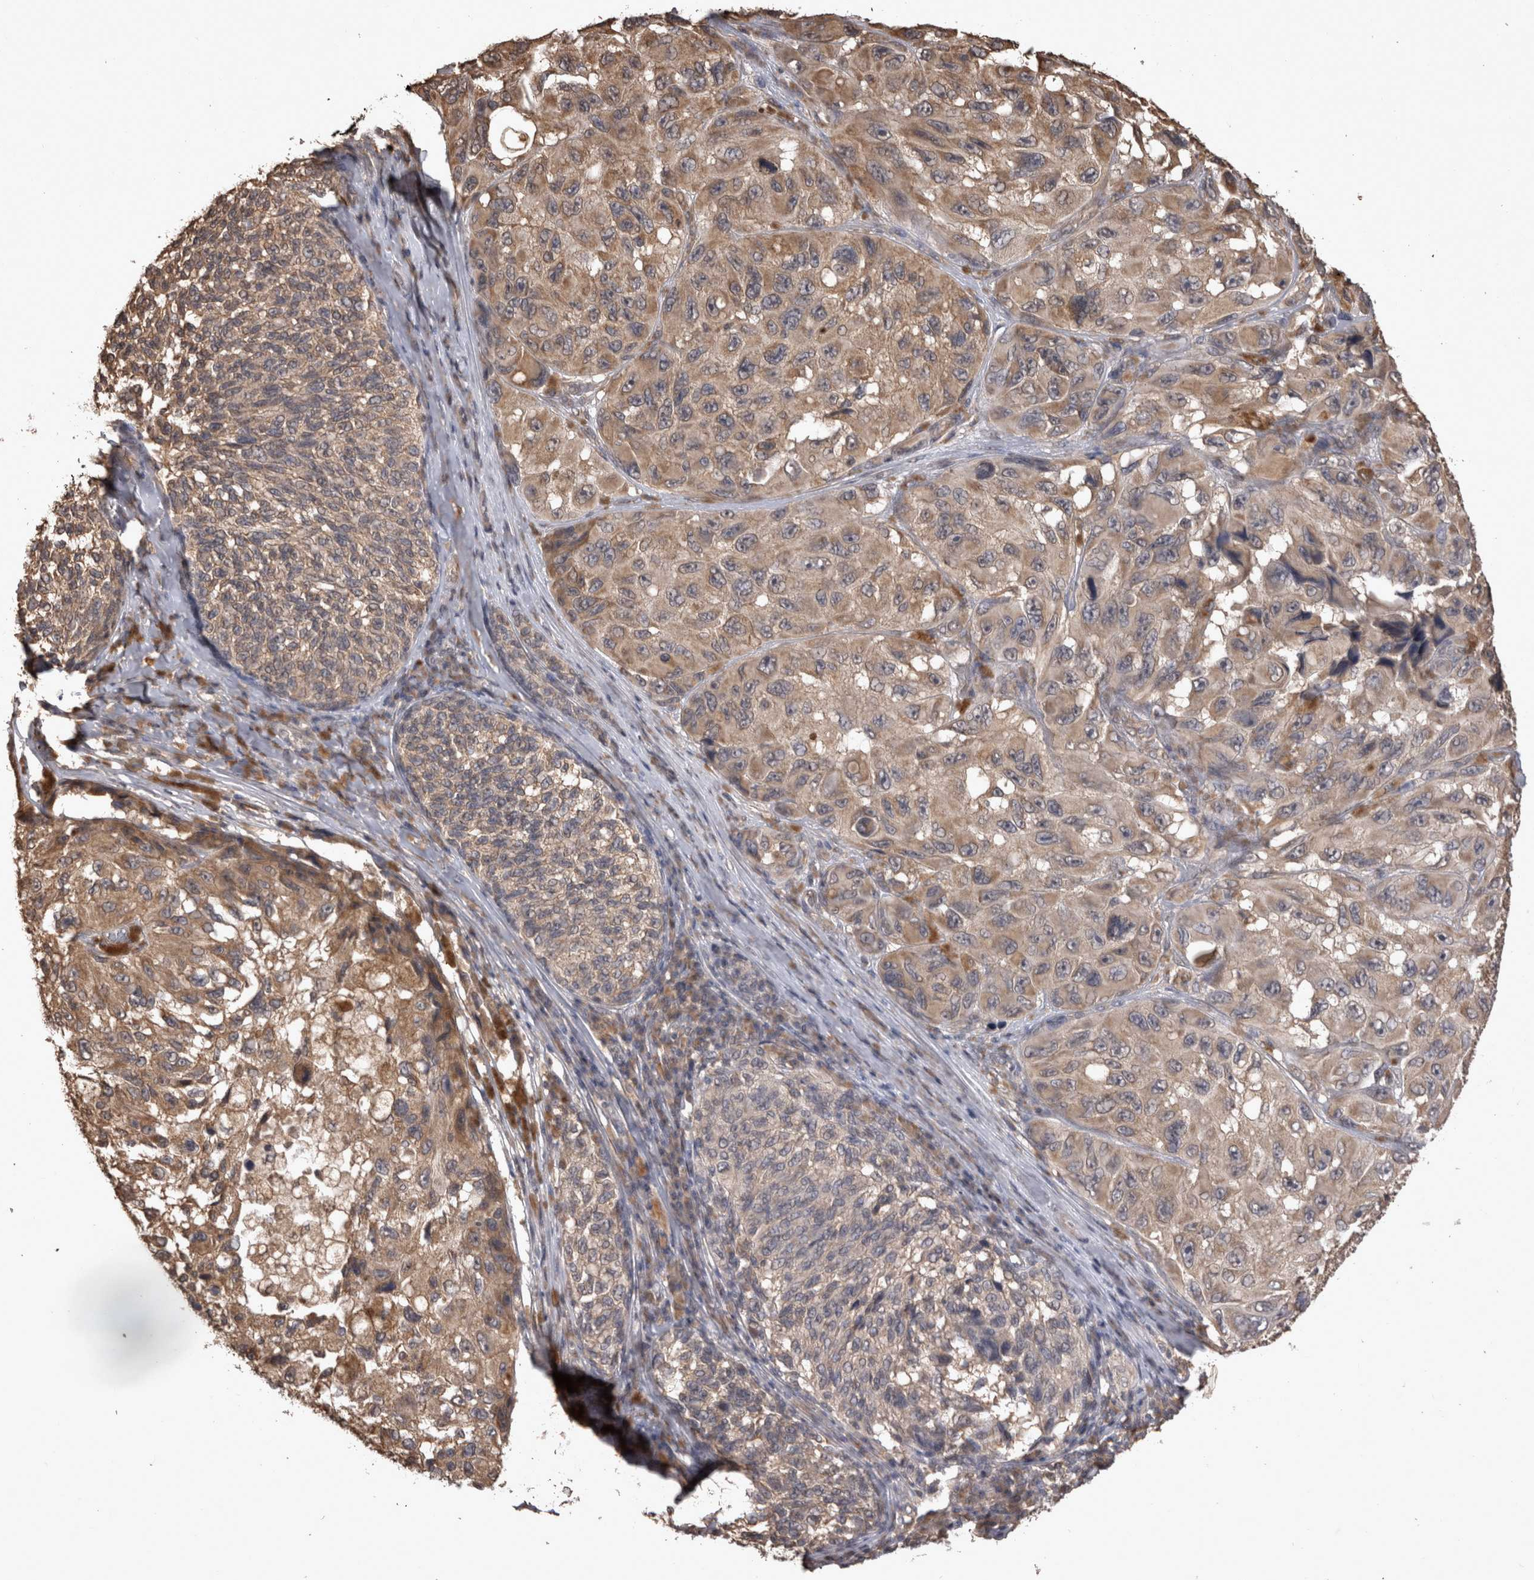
{"staining": {"intensity": "moderate", "quantity": ">75%", "location": "cytoplasmic/membranous"}, "tissue": "melanoma", "cell_type": "Tumor cells", "image_type": "cancer", "snomed": [{"axis": "morphology", "description": "Malignant melanoma, NOS"}, {"axis": "topography", "description": "Skin"}], "caption": "Immunohistochemical staining of human malignant melanoma demonstrates medium levels of moderate cytoplasmic/membranous protein positivity in about >75% of tumor cells.", "gene": "SOCS5", "patient": {"sex": "female", "age": 73}}